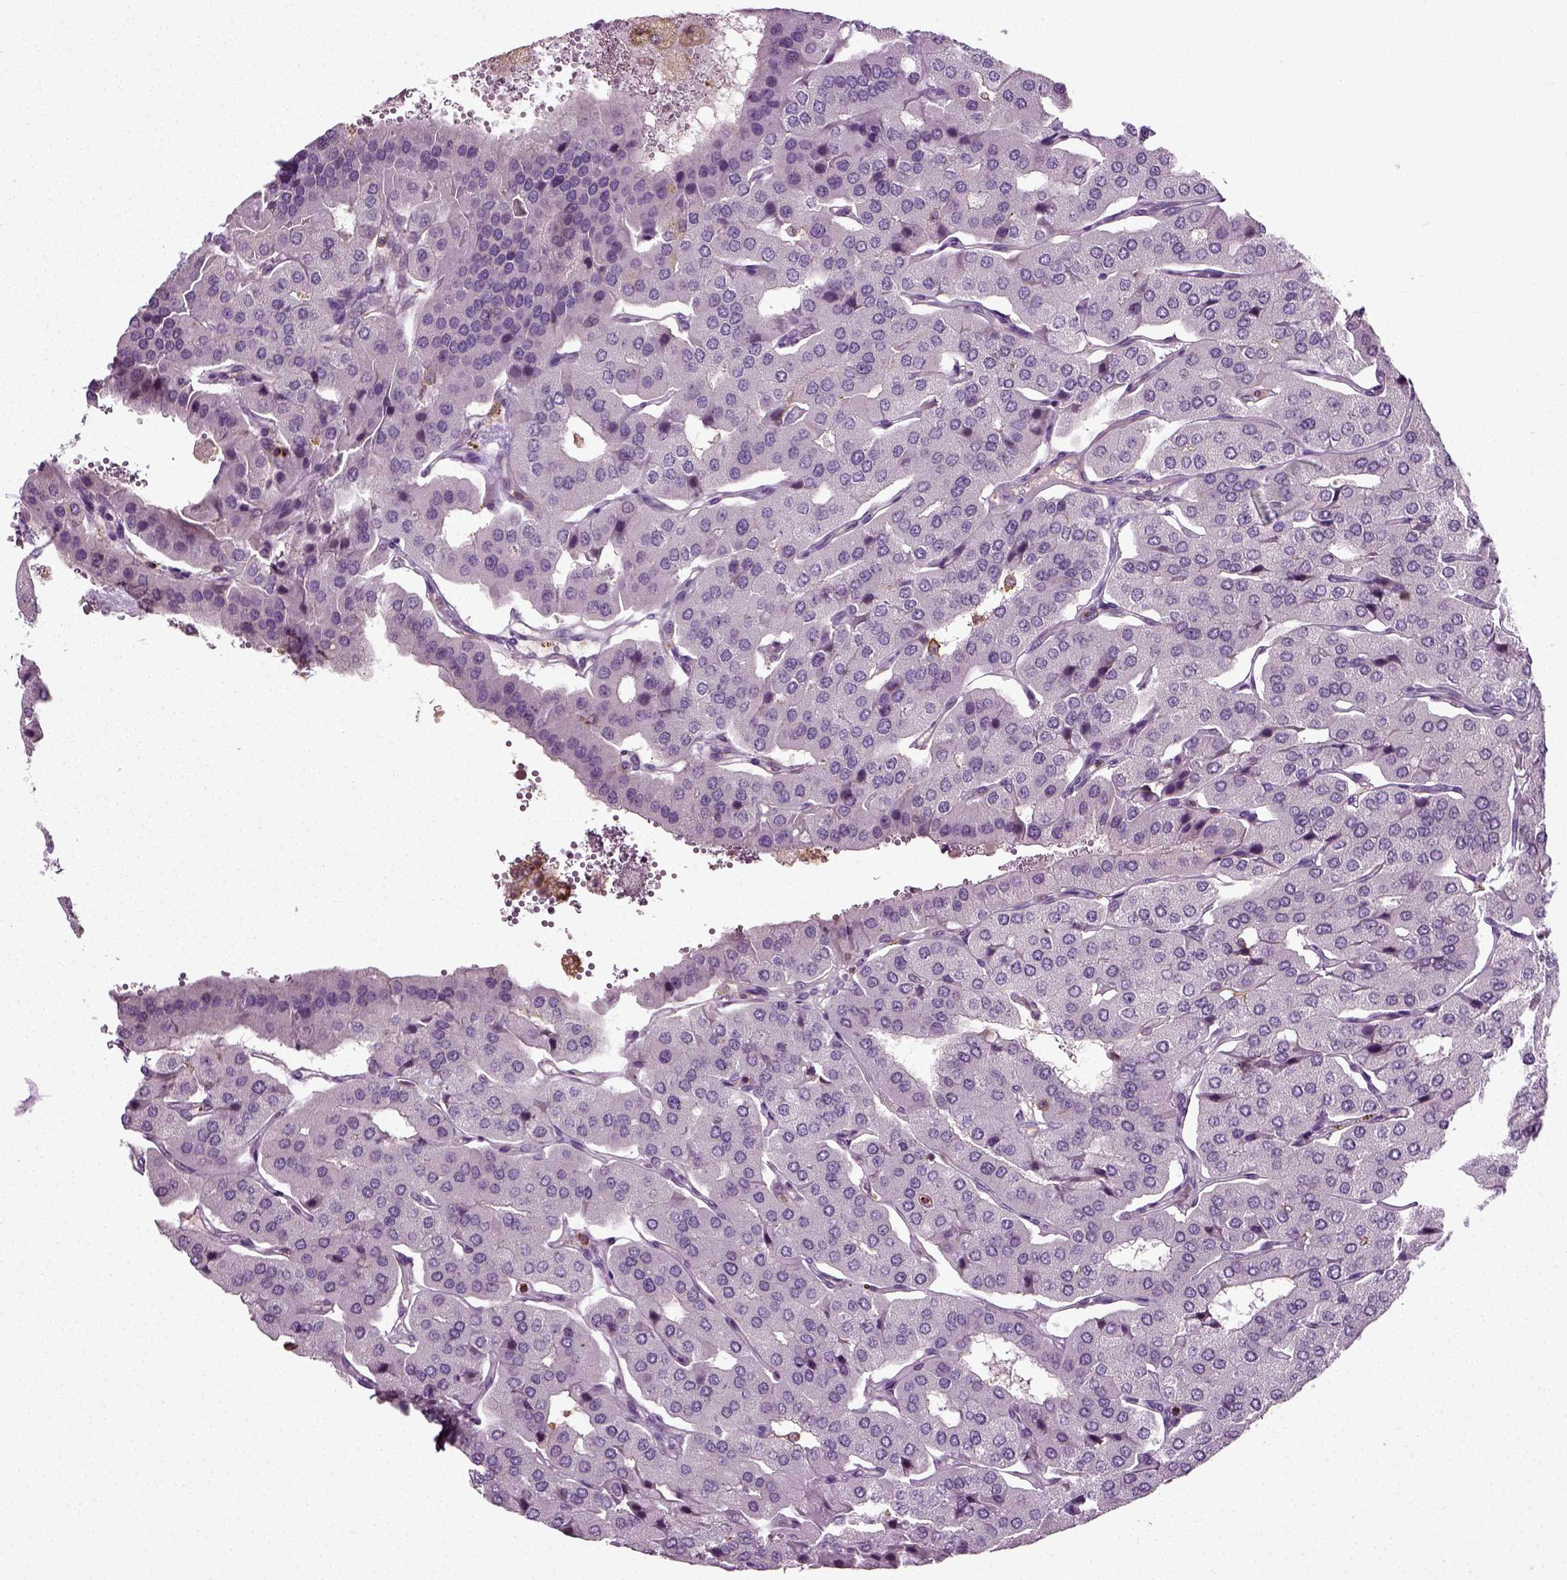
{"staining": {"intensity": "negative", "quantity": "none", "location": "none"}, "tissue": "parathyroid gland", "cell_type": "Glandular cells", "image_type": "normal", "snomed": [{"axis": "morphology", "description": "Normal tissue, NOS"}, {"axis": "morphology", "description": "Adenoma, NOS"}, {"axis": "topography", "description": "Parathyroid gland"}], "caption": "IHC image of benign parathyroid gland: human parathyroid gland stained with DAB demonstrates no significant protein expression in glandular cells.", "gene": "RHOF", "patient": {"sex": "female", "age": 86}}